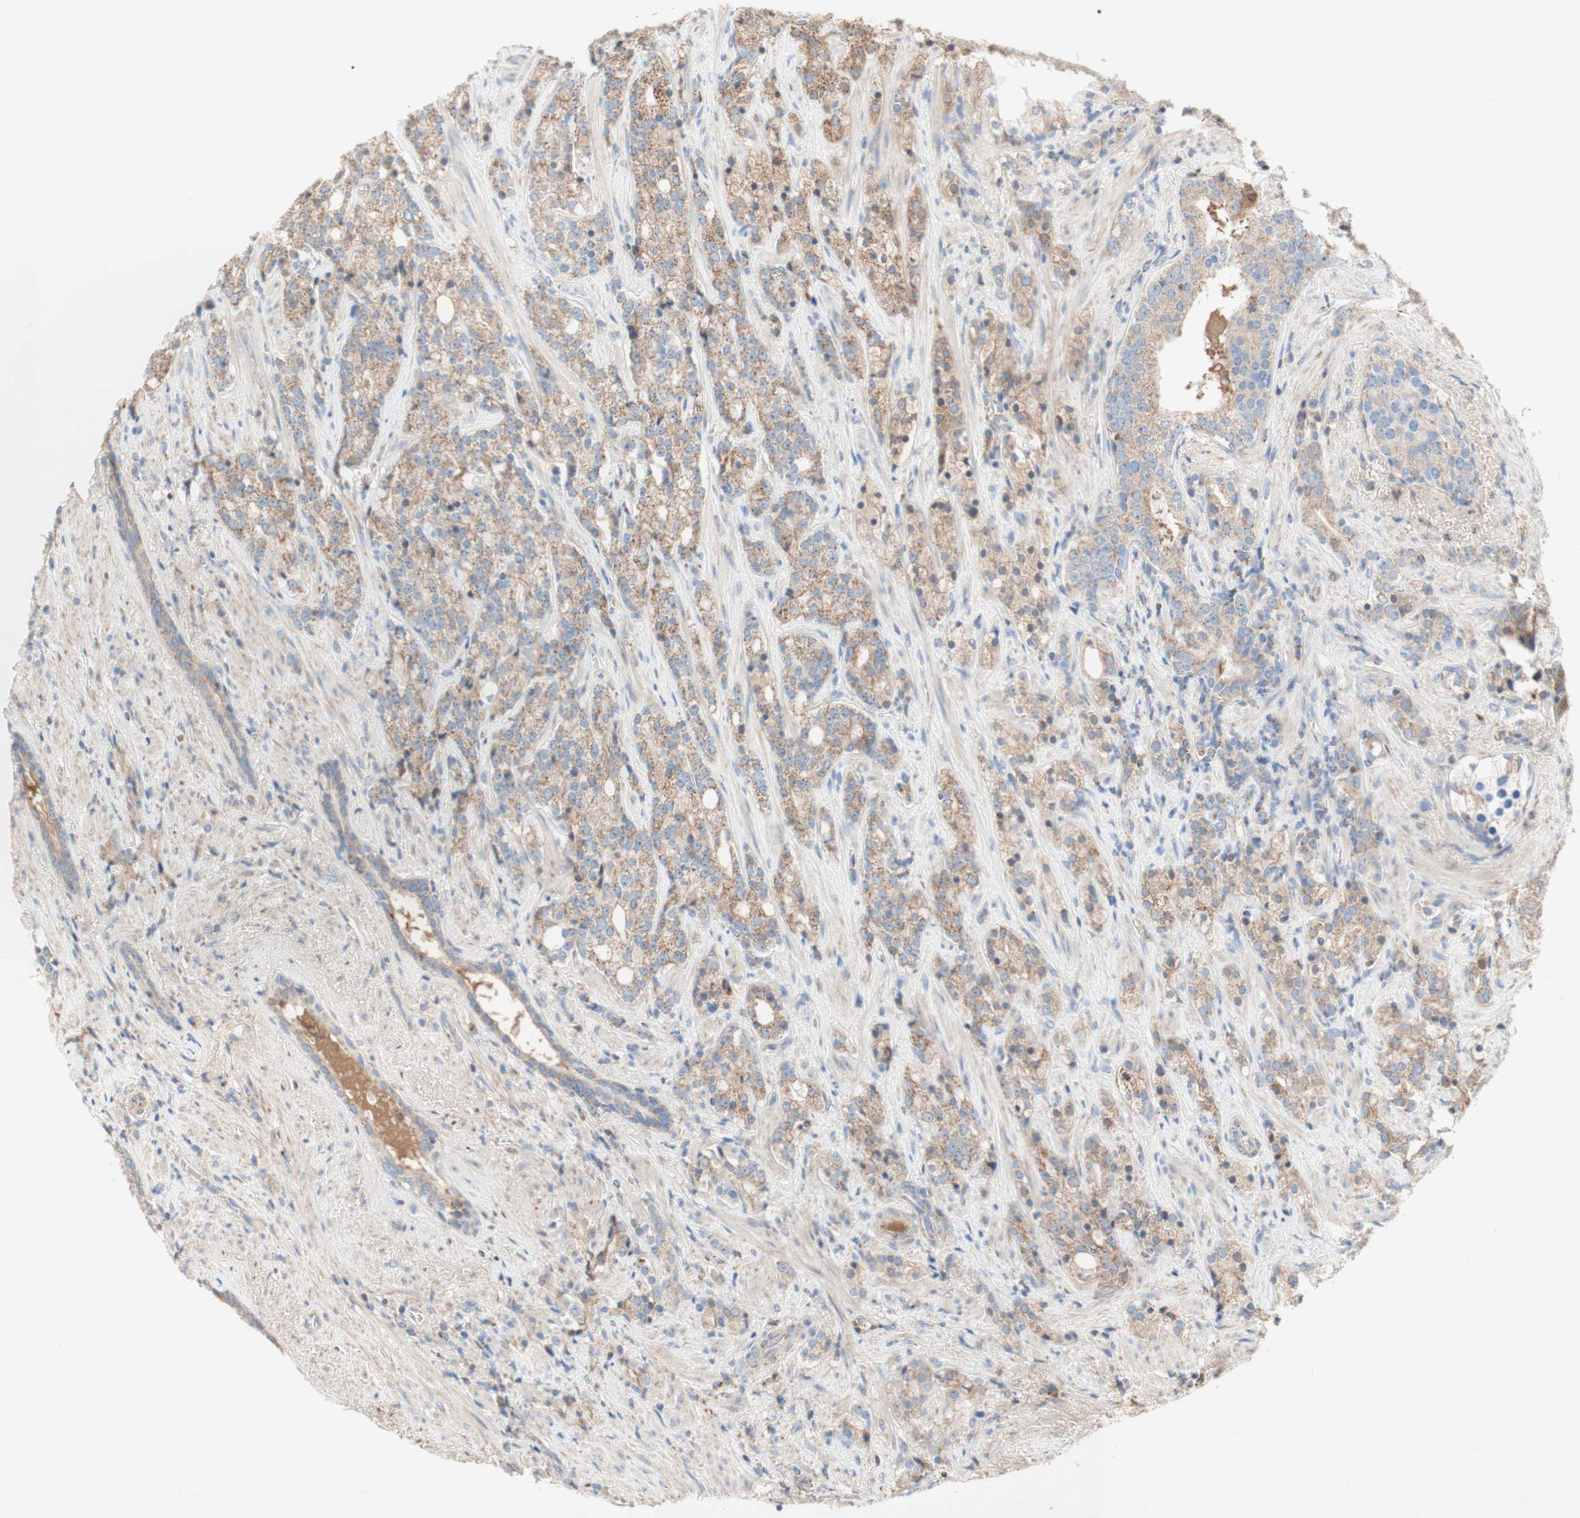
{"staining": {"intensity": "weak", "quantity": ">75%", "location": "cytoplasmic/membranous"}, "tissue": "prostate cancer", "cell_type": "Tumor cells", "image_type": "cancer", "snomed": [{"axis": "morphology", "description": "Adenocarcinoma, High grade"}, {"axis": "topography", "description": "Prostate"}], "caption": "IHC image of neoplastic tissue: prostate cancer stained using immunohistochemistry displays low levels of weak protein expression localized specifically in the cytoplasmic/membranous of tumor cells, appearing as a cytoplasmic/membranous brown color.", "gene": "SDHB", "patient": {"sex": "male", "age": 71}}